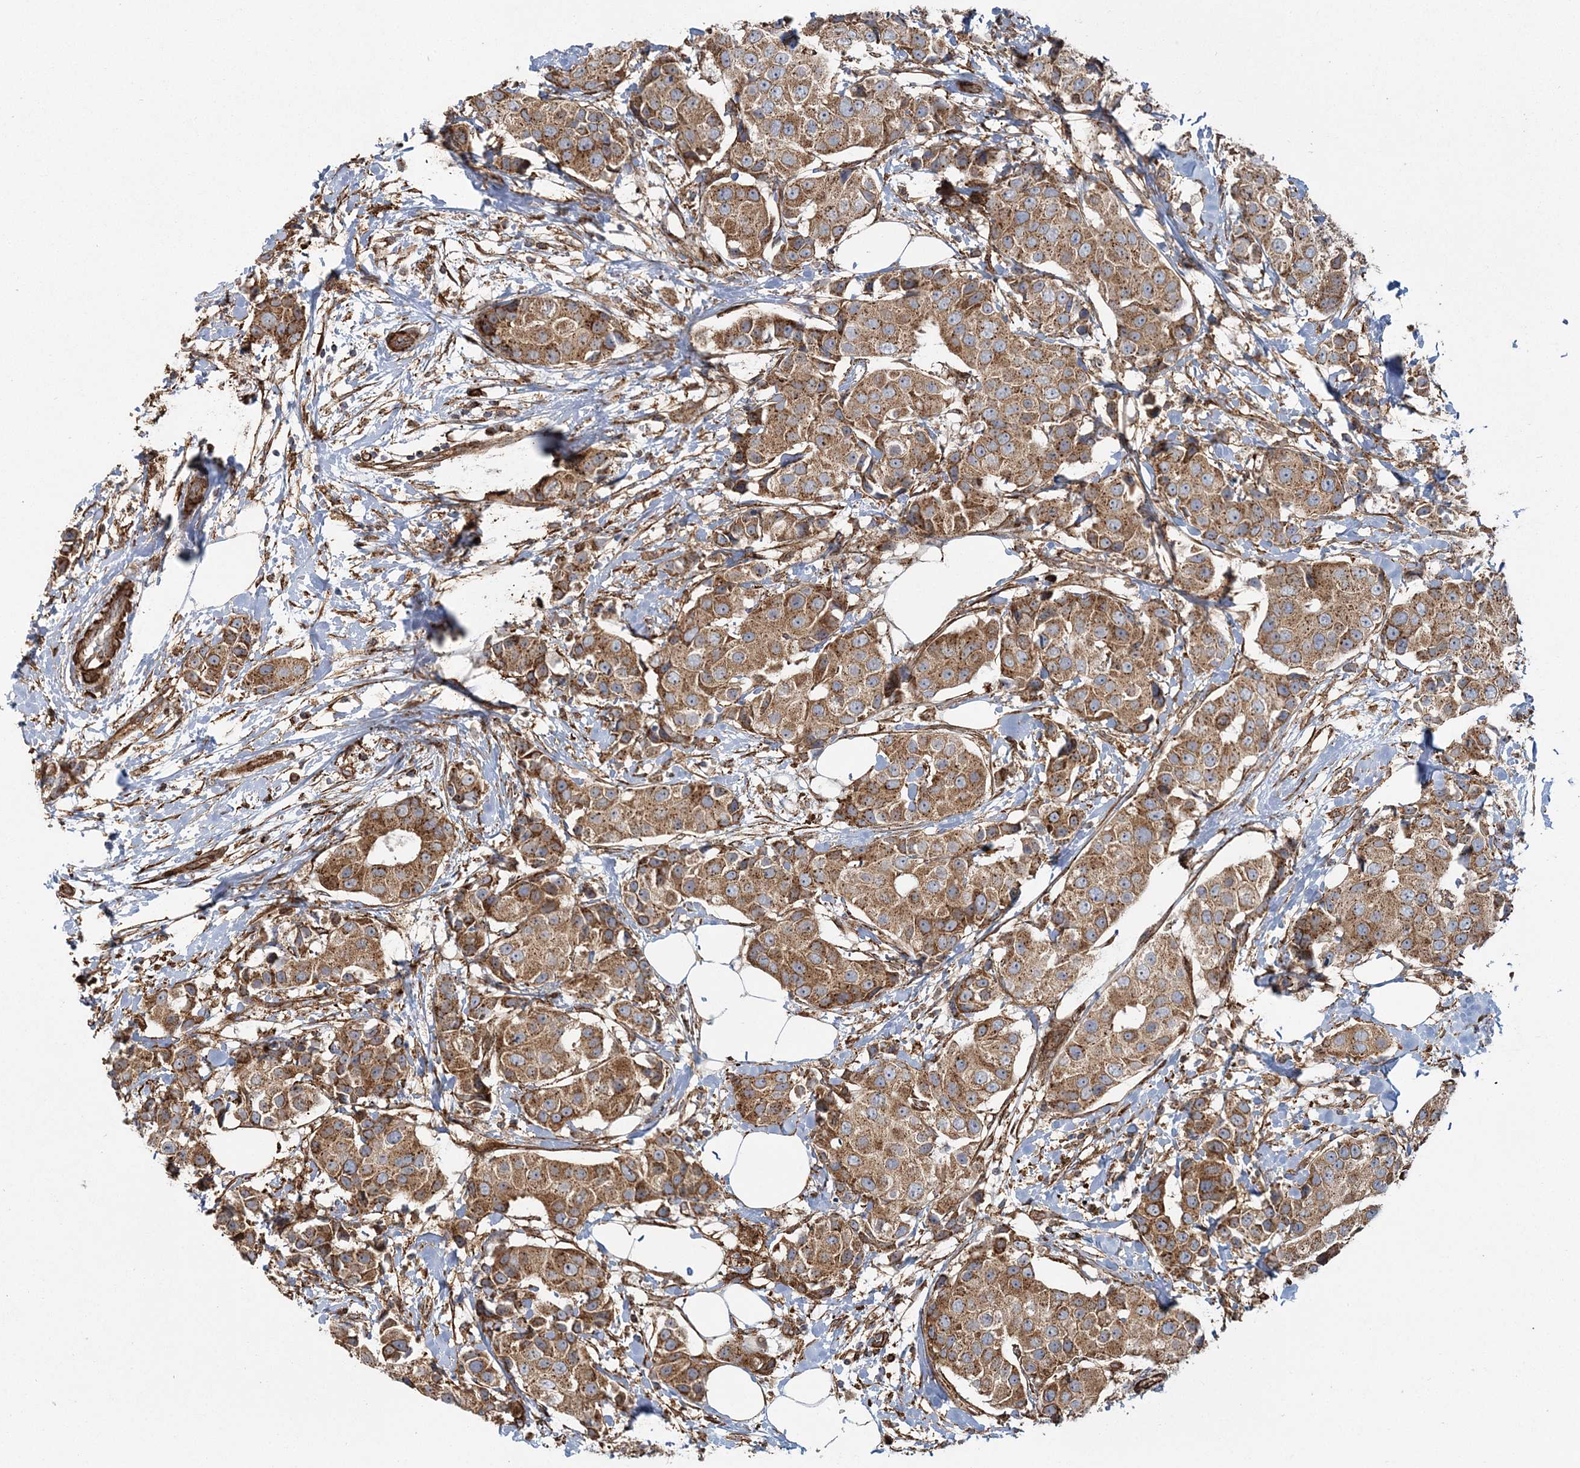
{"staining": {"intensity": "moderate", "quantity": ">75%", "location": "cytoplasmic/membranous"}, "tissue": "breast cancer", "cell_type": "Tumor cells", "image_type": "cancer", "snomed": [{"axis": "morphology", "description": "Normal tissue, NOS"}, {"axis": "morphology", "description": "Duct carcinoma"}, {"axis": "topography", "description": "Breast"}], "caption": "Immunohistochemical staining of breast cancer demonstrates medium levels of moderate cytoplasmic/membranous protein positivity in about >75% of tumor cells.", "gene": "TRAF3IP2", "patient": {"sex": "female", "age": 39}}